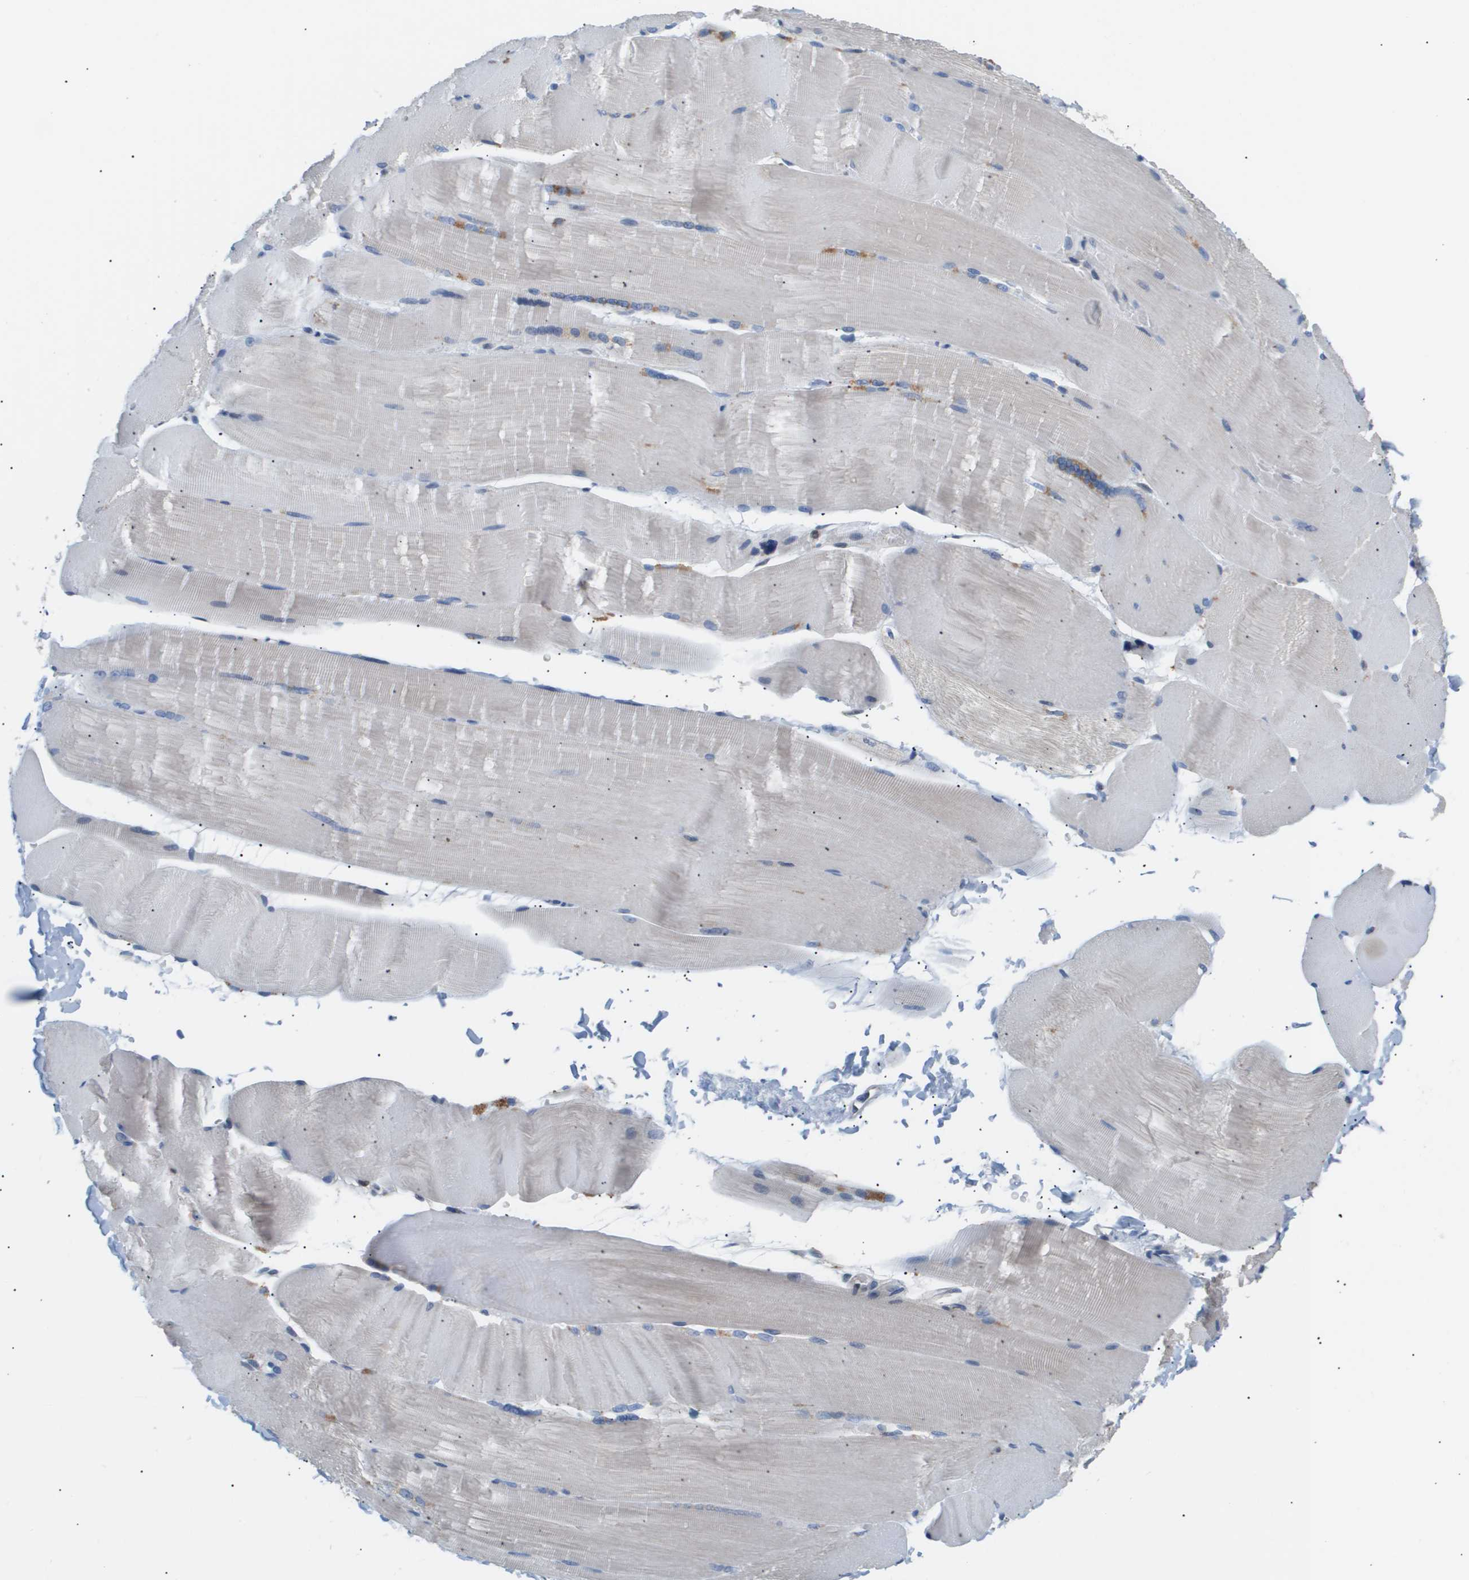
{"staining": {"intensity": "weak", "quantity": "25%-75%", "location": "cytoplasmic/membranous"}, "tissue": "skeletal muscle", "cell_type": "Myocytes", "image_type": "normal", "snomed": [{"axis": "morphology", "description": "Normal tissue, NOS"}, {"axis": "topography", "description": "Skin"}, {"axis": "topography", "description": "Skeletal muscle"}], "caption": "IHC staining of normal skeletal muscle, which displays low levels of weak cytoplasmic/membranous expression in approximately 25%-75% of myocytes indicating weak cytoplasmic/membranous protein expression. The staining was performed using DAB (brown) for protein detection and nuclei were counterstained in hematoxylin (blue).", "gene": "AKR1A1", "patient": {"sex": "male", "age": 83}}